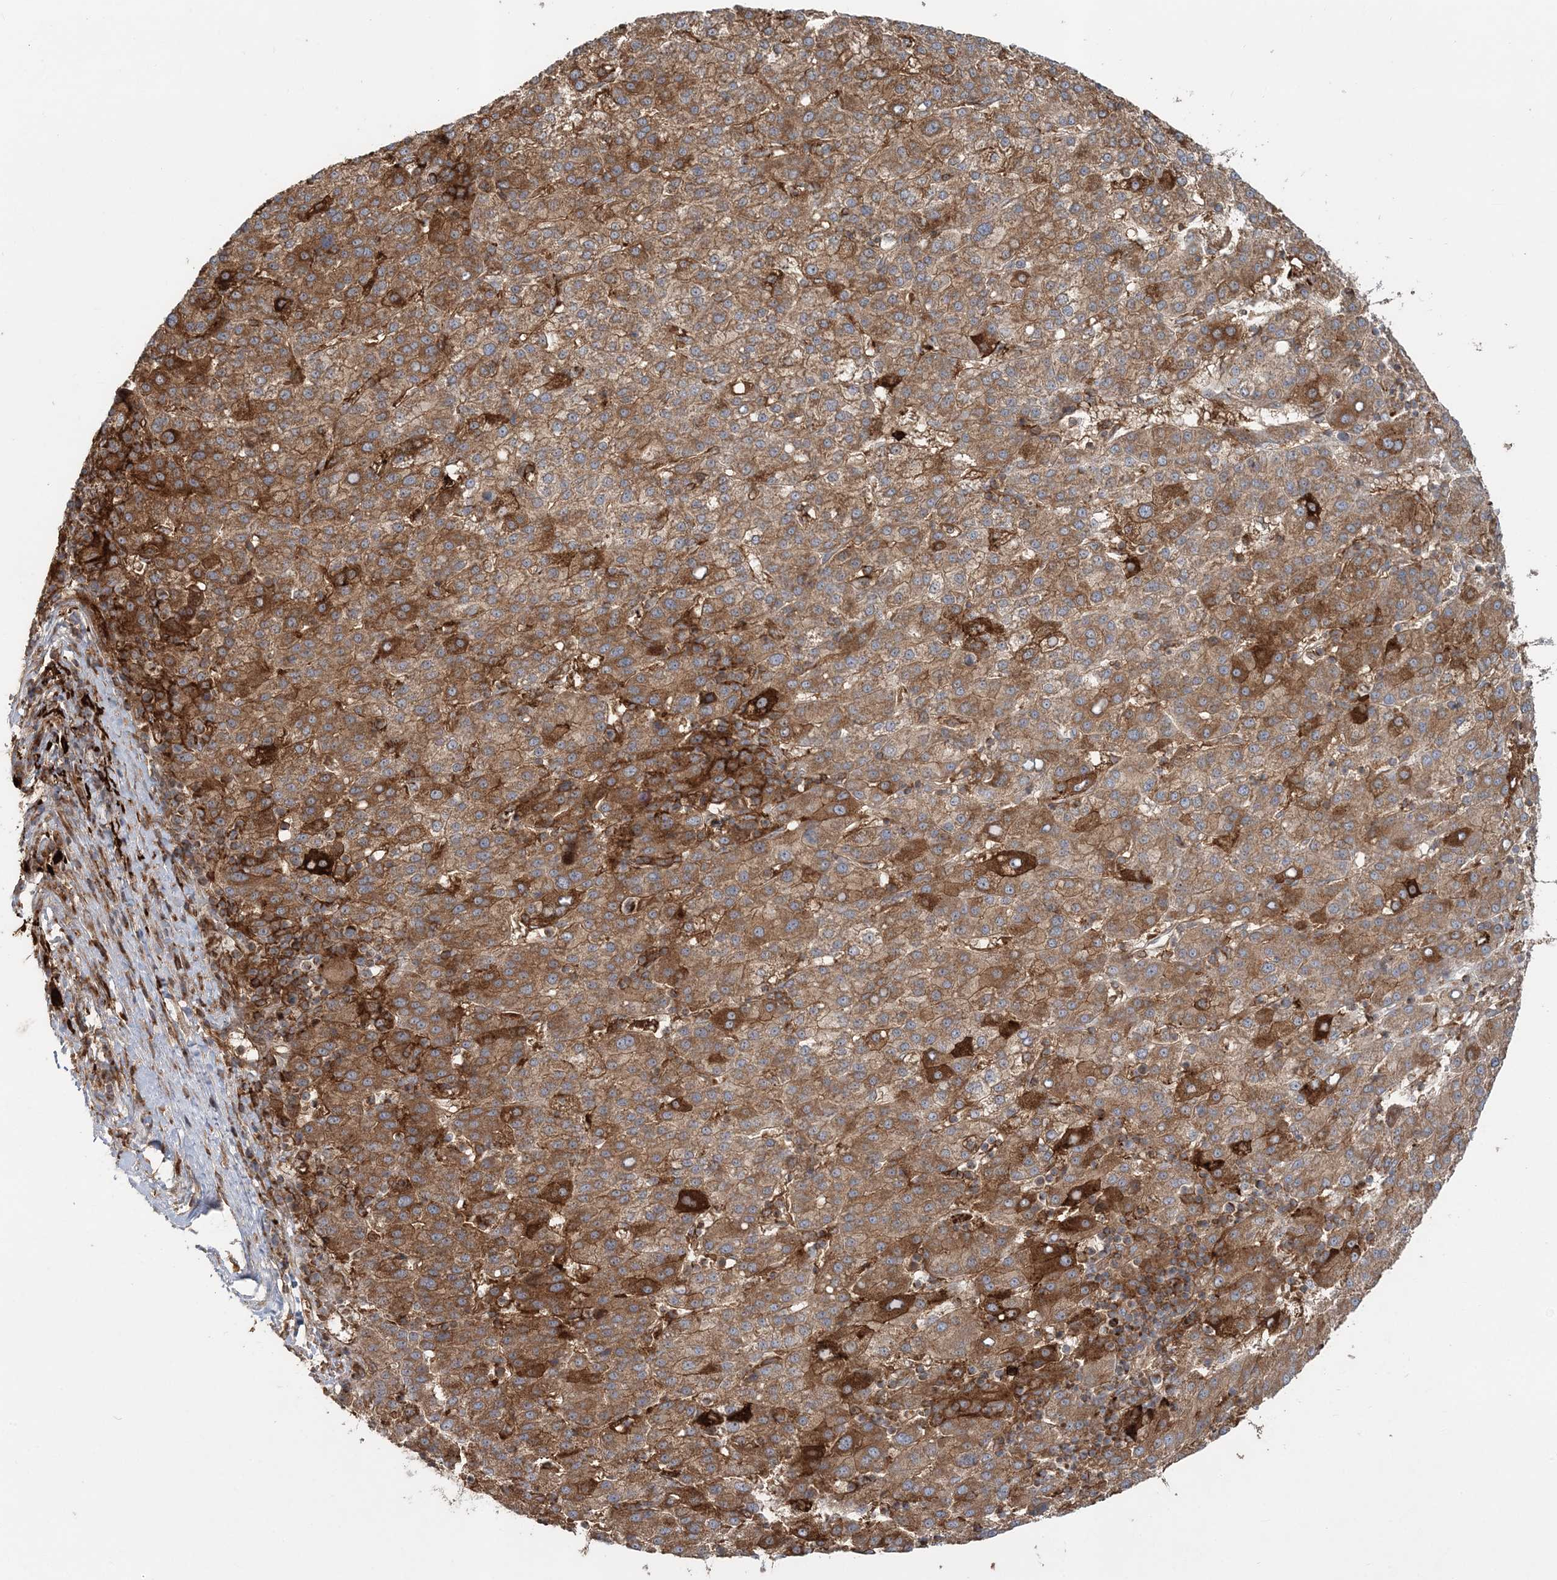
{"staining": {"intensity": "strong", "quantity": ">75%", "location": "cytoplasmic/membranous"}, "tissue": "liver cancer", "cell_type": "Tumor cells", "image_type": "cancer", "snomed": [{"axis": "morphology", "description": "Carcinoma, Hepatocellular, NOS"}, {"axis": "topography", "description": "Liver"}], "caption": "This is a photomicrograph of immunohistochemistry staining of hepatocellular carcinoma (liver), which shows strong expression in the cytoplasmic/membranous of tumor cells.", "gene": "LRPPRC", "patient": {"sex": "female", "age": 58}}